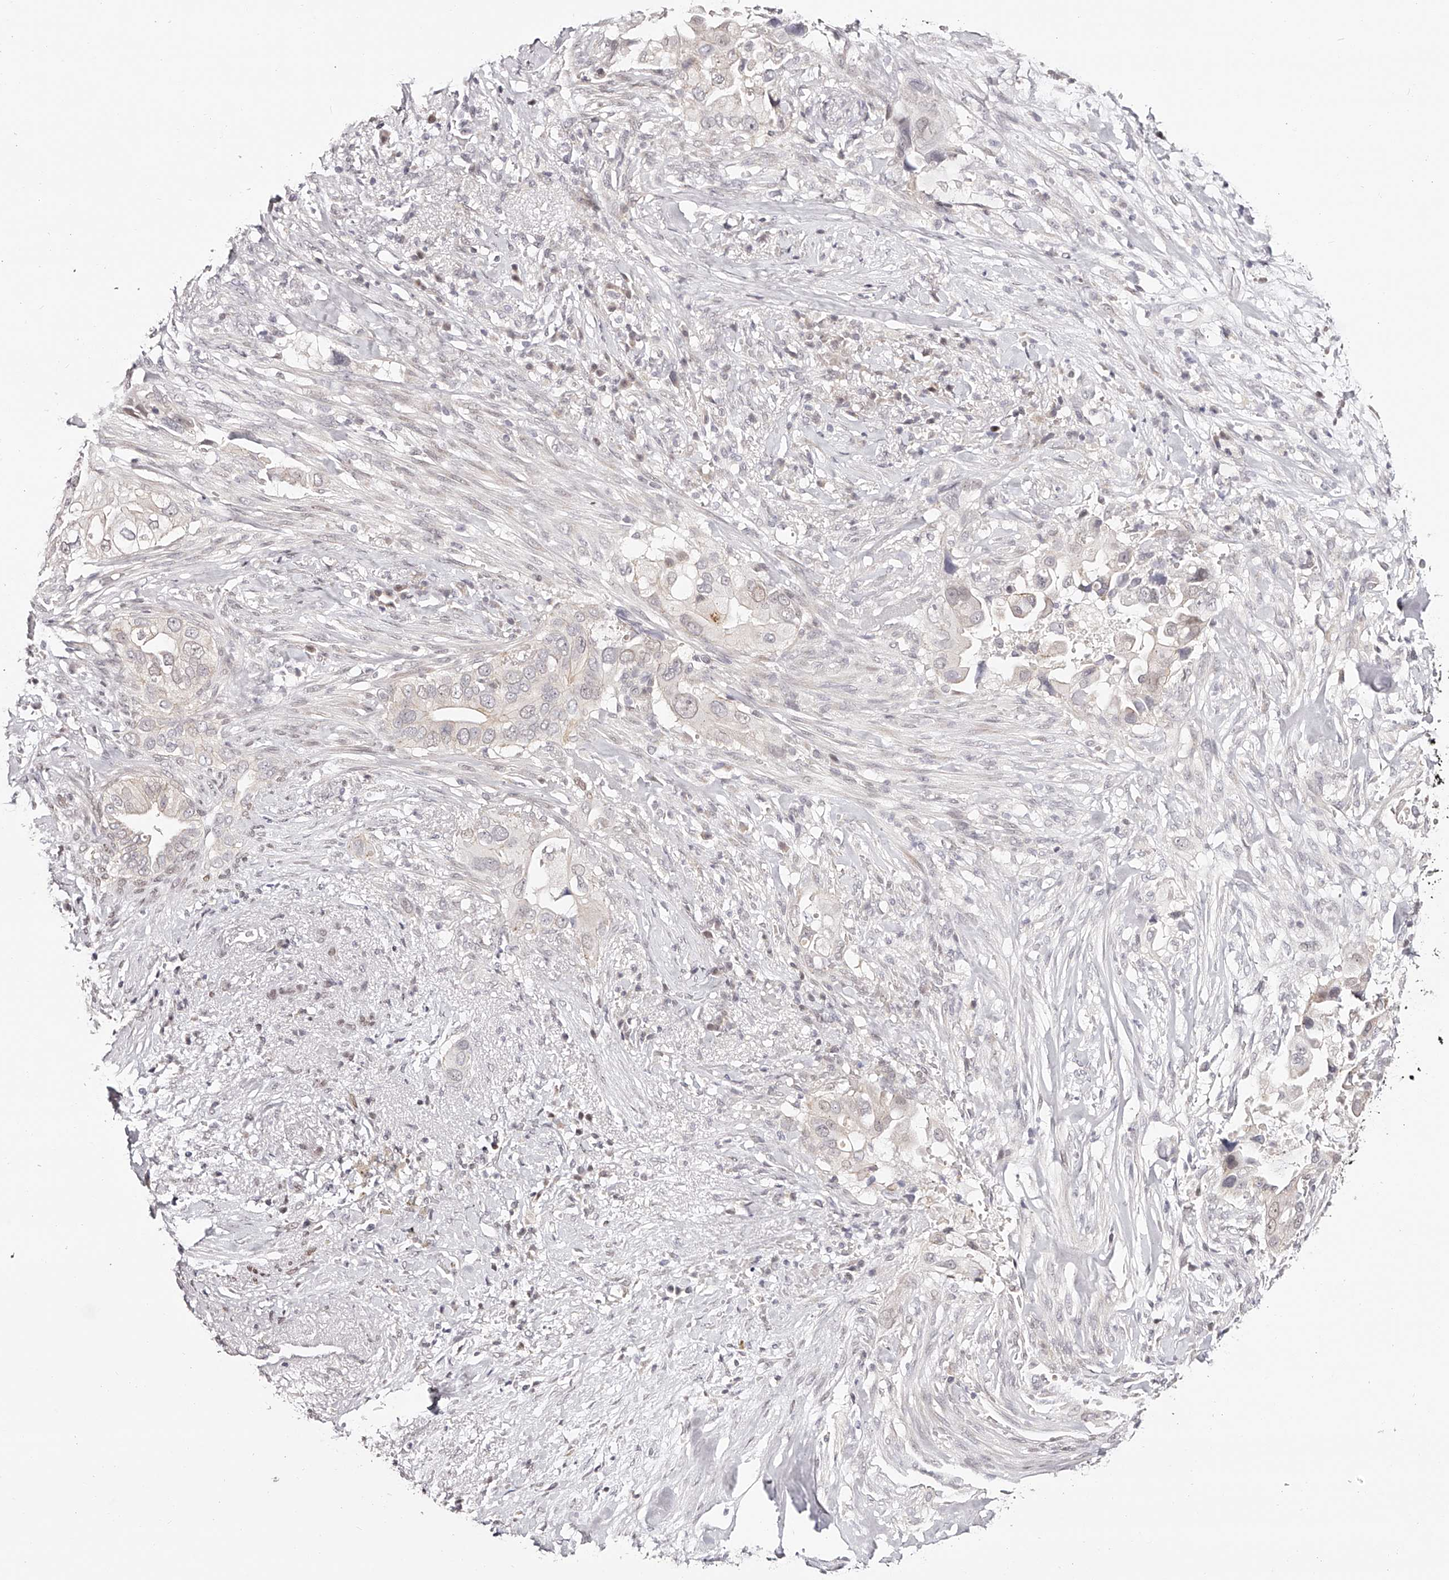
{"staining": {"intensity": "negative", "quantity": "none", "location": "none"}, "tissue": "pancreatic cancer", "cell_type": "Tumor cells", "image_type": "cancer", "snomed": [{"axis": "morphology", "description": "Inflammation, NOS"}, {"axis": "morphology", "description": "Adenocarcinoma, NOS"}, {"axis": "topography", "description": "Pancreas"}], "caption": "Immunohistochemistry (IHC) of human adenocarcinoma (pancreatic) displays no staining in tumor cells.", "gene": "USF3", "patient": {"sex": "female", "age": 56}}